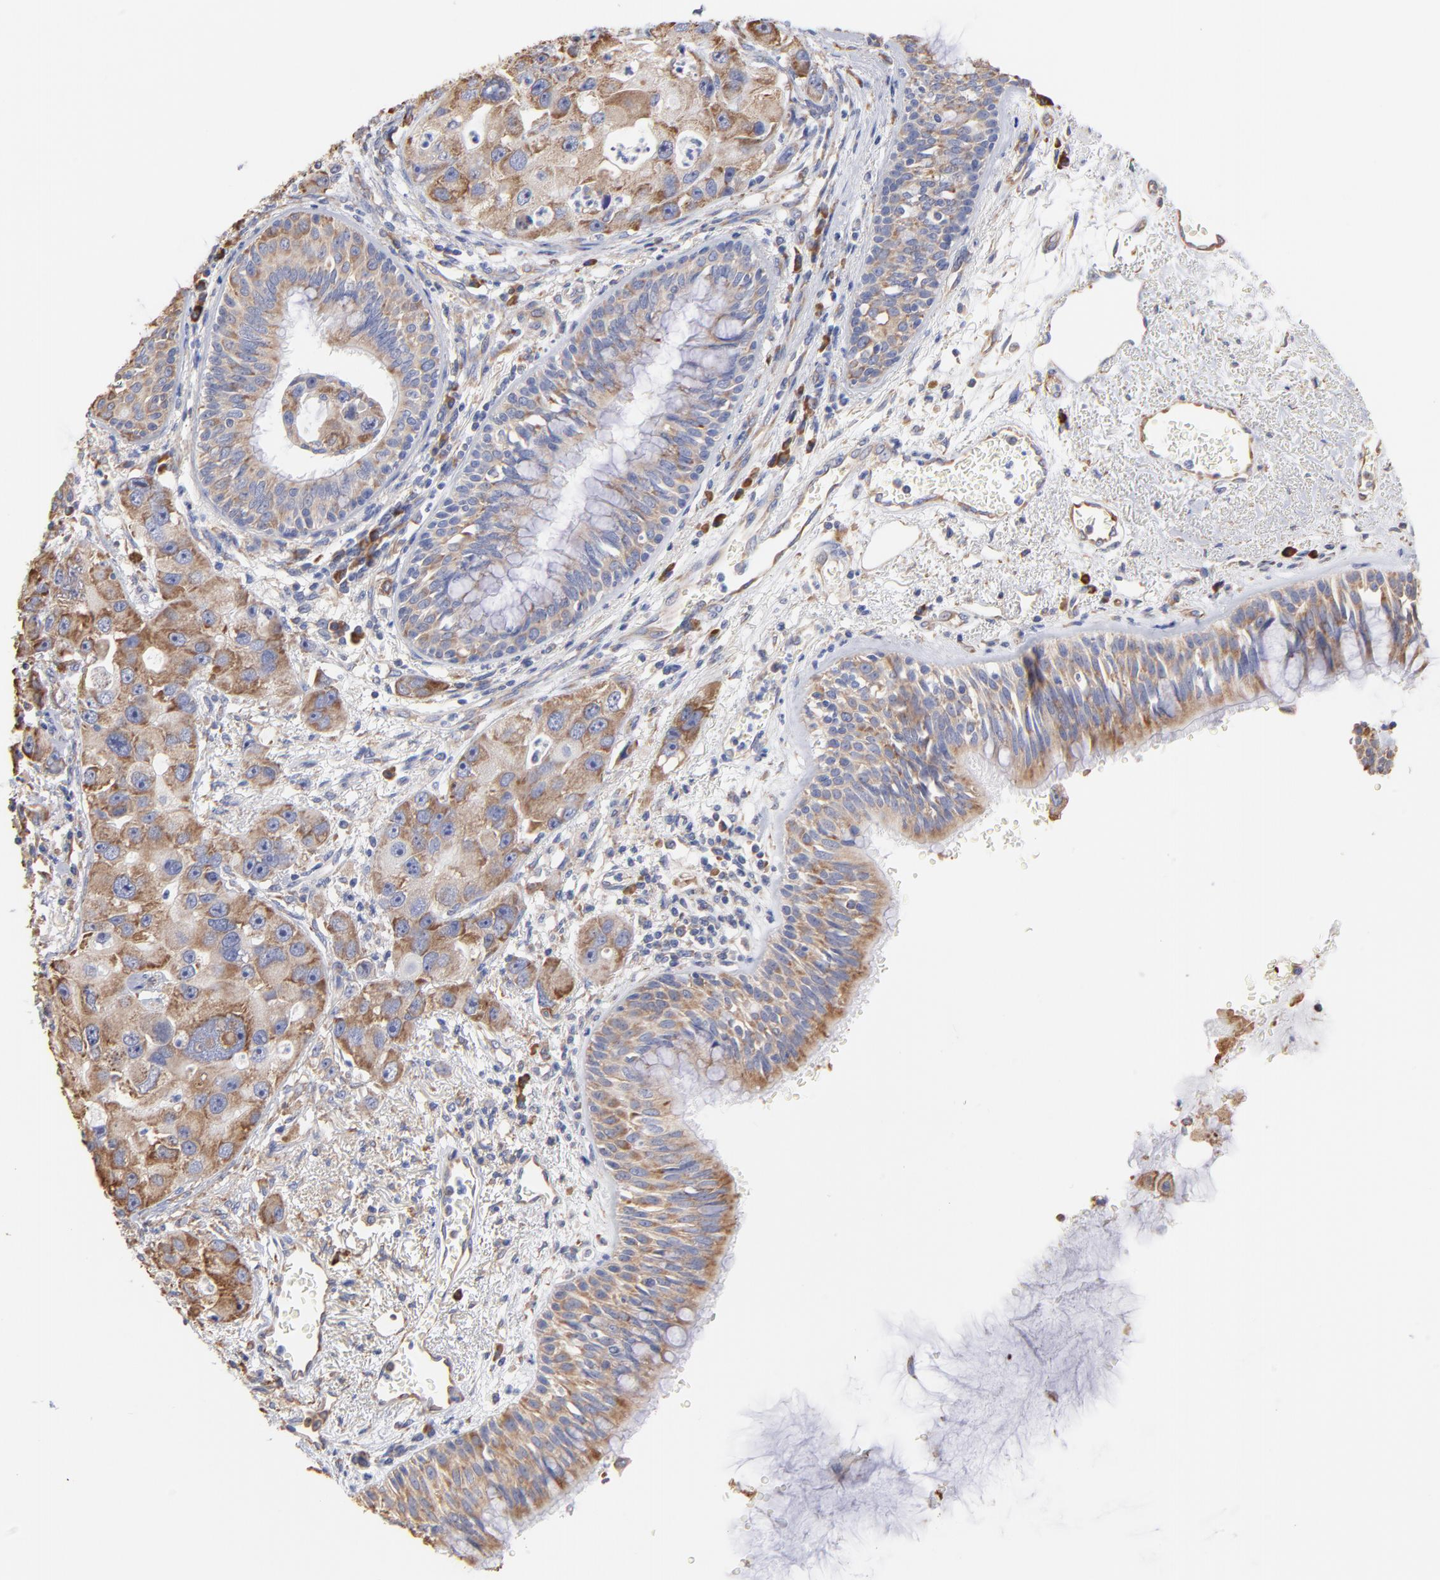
{"staining": {"intensity": "moderate", "quantity": ">75%", "location": "cytoplasmic/membranous"}, "tissue": "bronchus", "cell_type": "Respiratory epithelial cells", "image_type": "normal", "snomed": [{"axis": "morphology", "description": "Normal tissue, NOS"}, {"axis": "morphology", "description": "Adenocarcinoma, NOS"}, {"axis": "morphology", "description": "Adenocarcinoma, metastatic, NOS"}, {"axis": "topography", "description": "Lymph node"}, {"axis": "topography", "description": "Bronchus"}, {"axis": "topography", "description": "Lung"}], "caption": "Bronchus stained with immunohistochemistry (IHC) exhibits moderate cytoplasmic/membranous positivity in approximately >75% of respiratory epithelial cells.", "gene": "RPL9", "patient": {"sex": "female", "age": 54}}